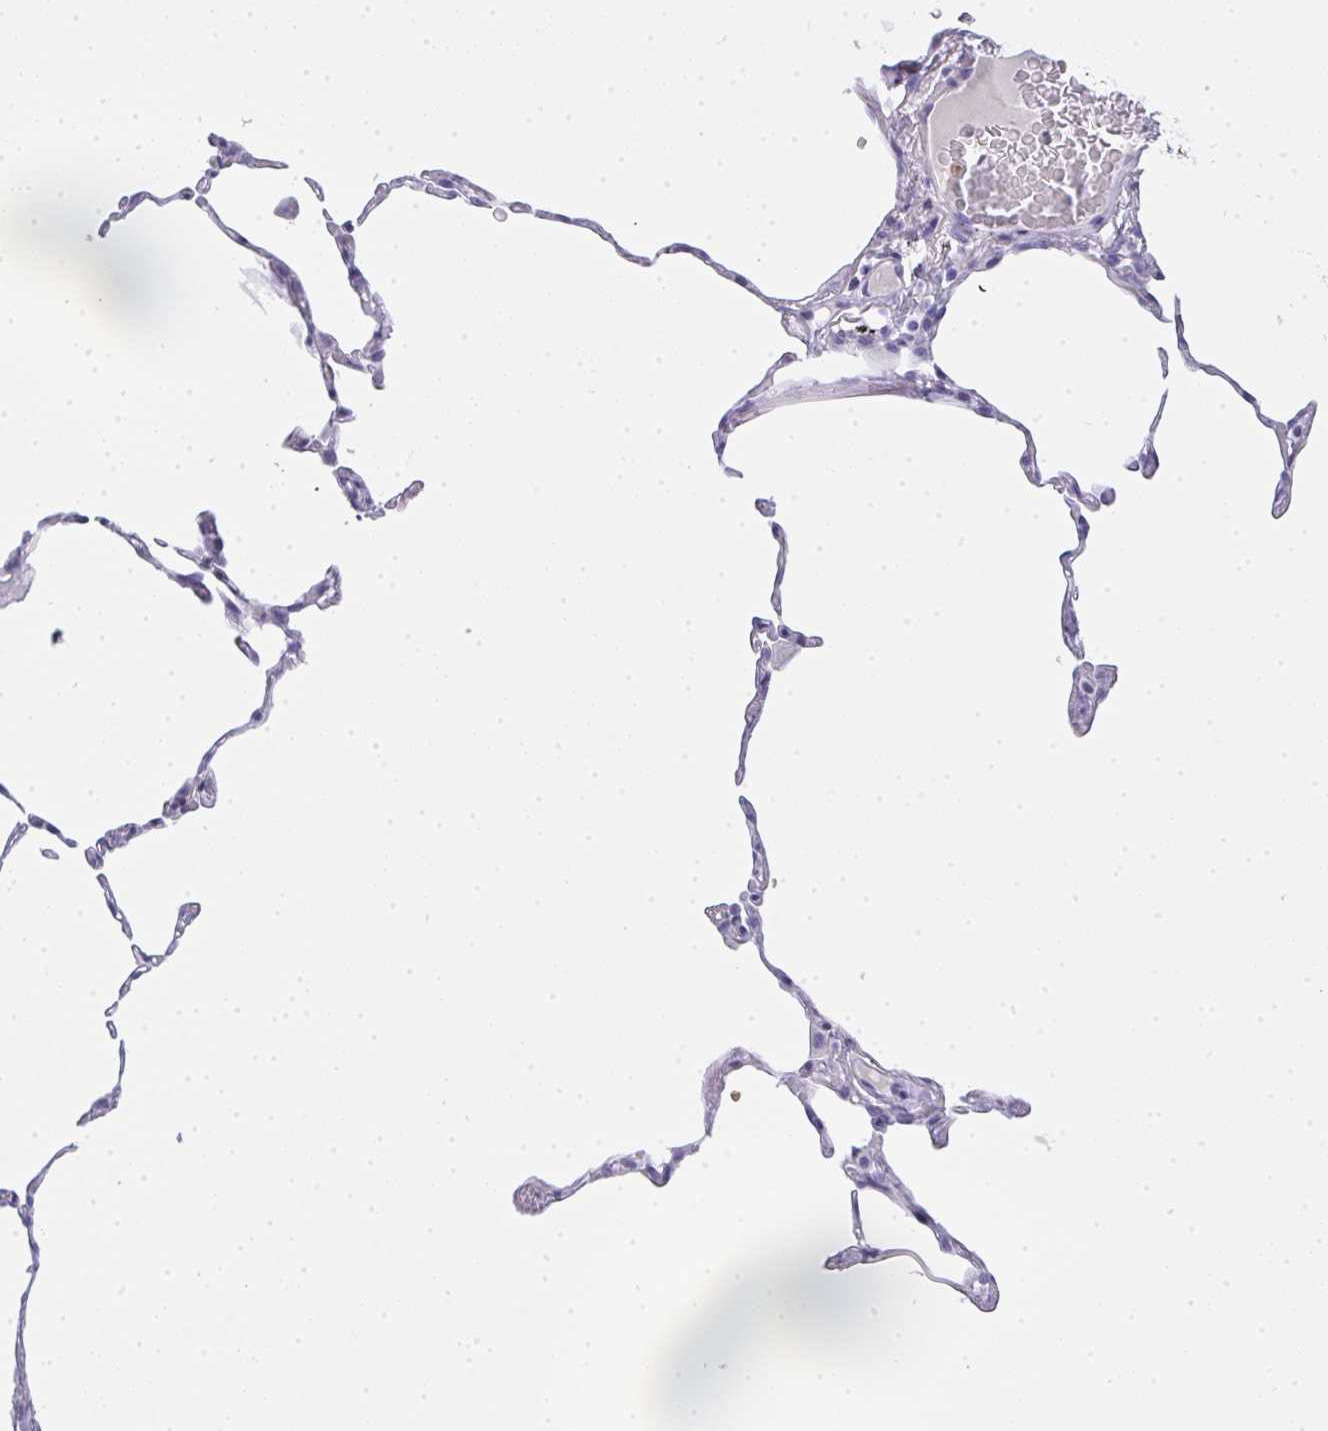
{"staining": {"intensity": "negative", "quantity": "none", "location": "none"}, "tissue": "lung", "cell_type": "Alveolar cells", "image_type": "normal", "snomed": [{"axis": "morphology", "description": "Normal tissue, NOS"}, {"axis": "topography", "description": "Lung"}], "caption": "An immunohistochemistry (IHC) histopathology image of unremarkable lung is shown. There is no staining in alveolar cells of lung. (DAB (3,3'-diaminobenzidine) immunohistochemistry (IHC) visualized using brightfield microscopy, high magnification).", "gene": "ZNF182", "patient": {"sex": "female", "age": 57}}